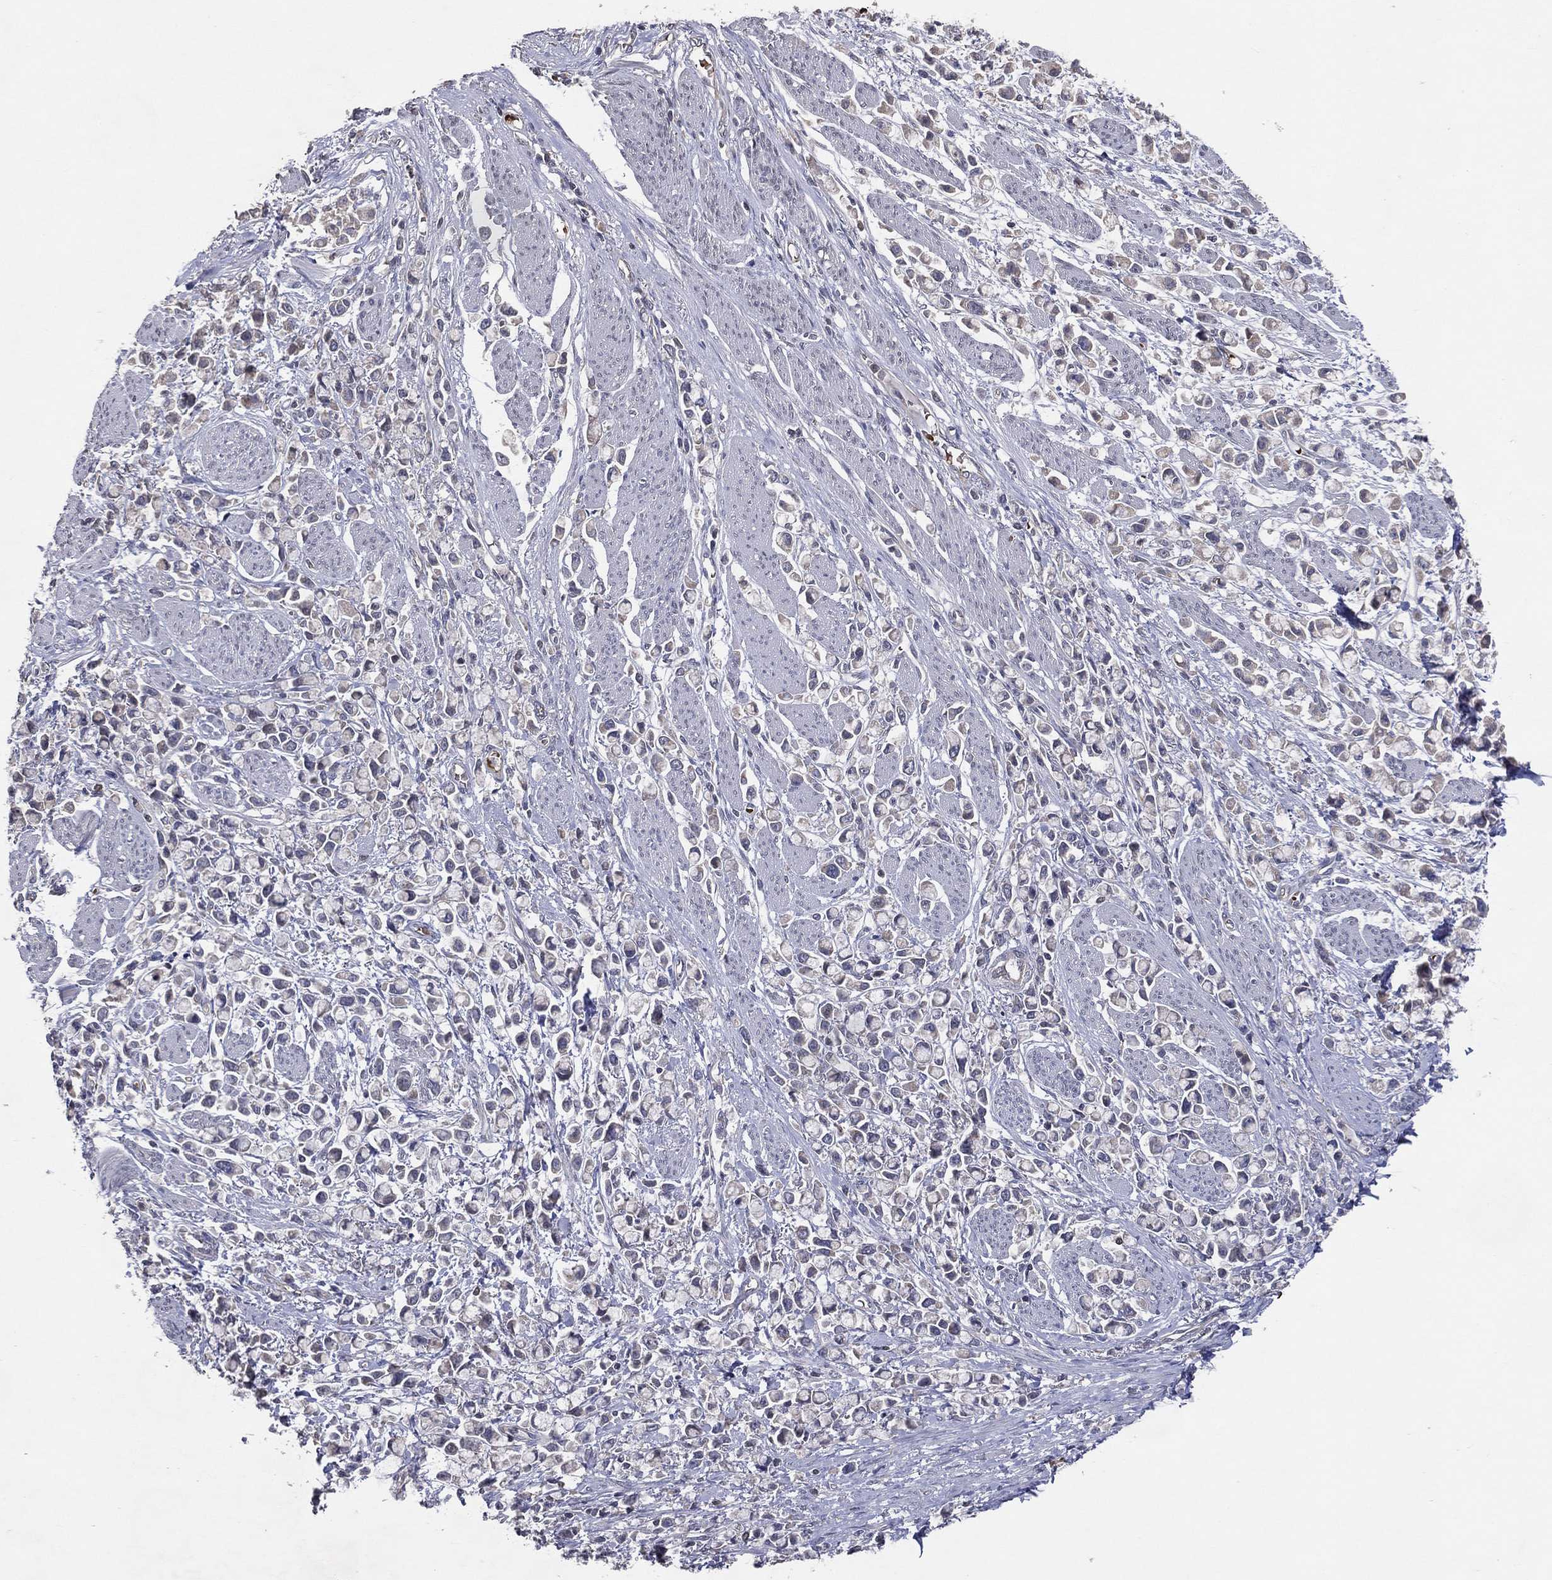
{"staining": {"intensity": "negative", "quantity": "none", "location": "none"}, "tissue": "stomach cancer", "cell_type": "Tumor cells", "image_type": "cancer", "snomed": [{"axis": "morphology", "description": "Adenocarcinoma, NOS"}, {"axis": "topography", "description": "Stomach"}], "caption": "An IHC histopathology image of adenocarcinoma (stomach) is shown. There is no staining in tumor cells of adenocarcinoma (stomach).", "gene": "DNAH7", "patient": {"sex": "female", "age": 81}}